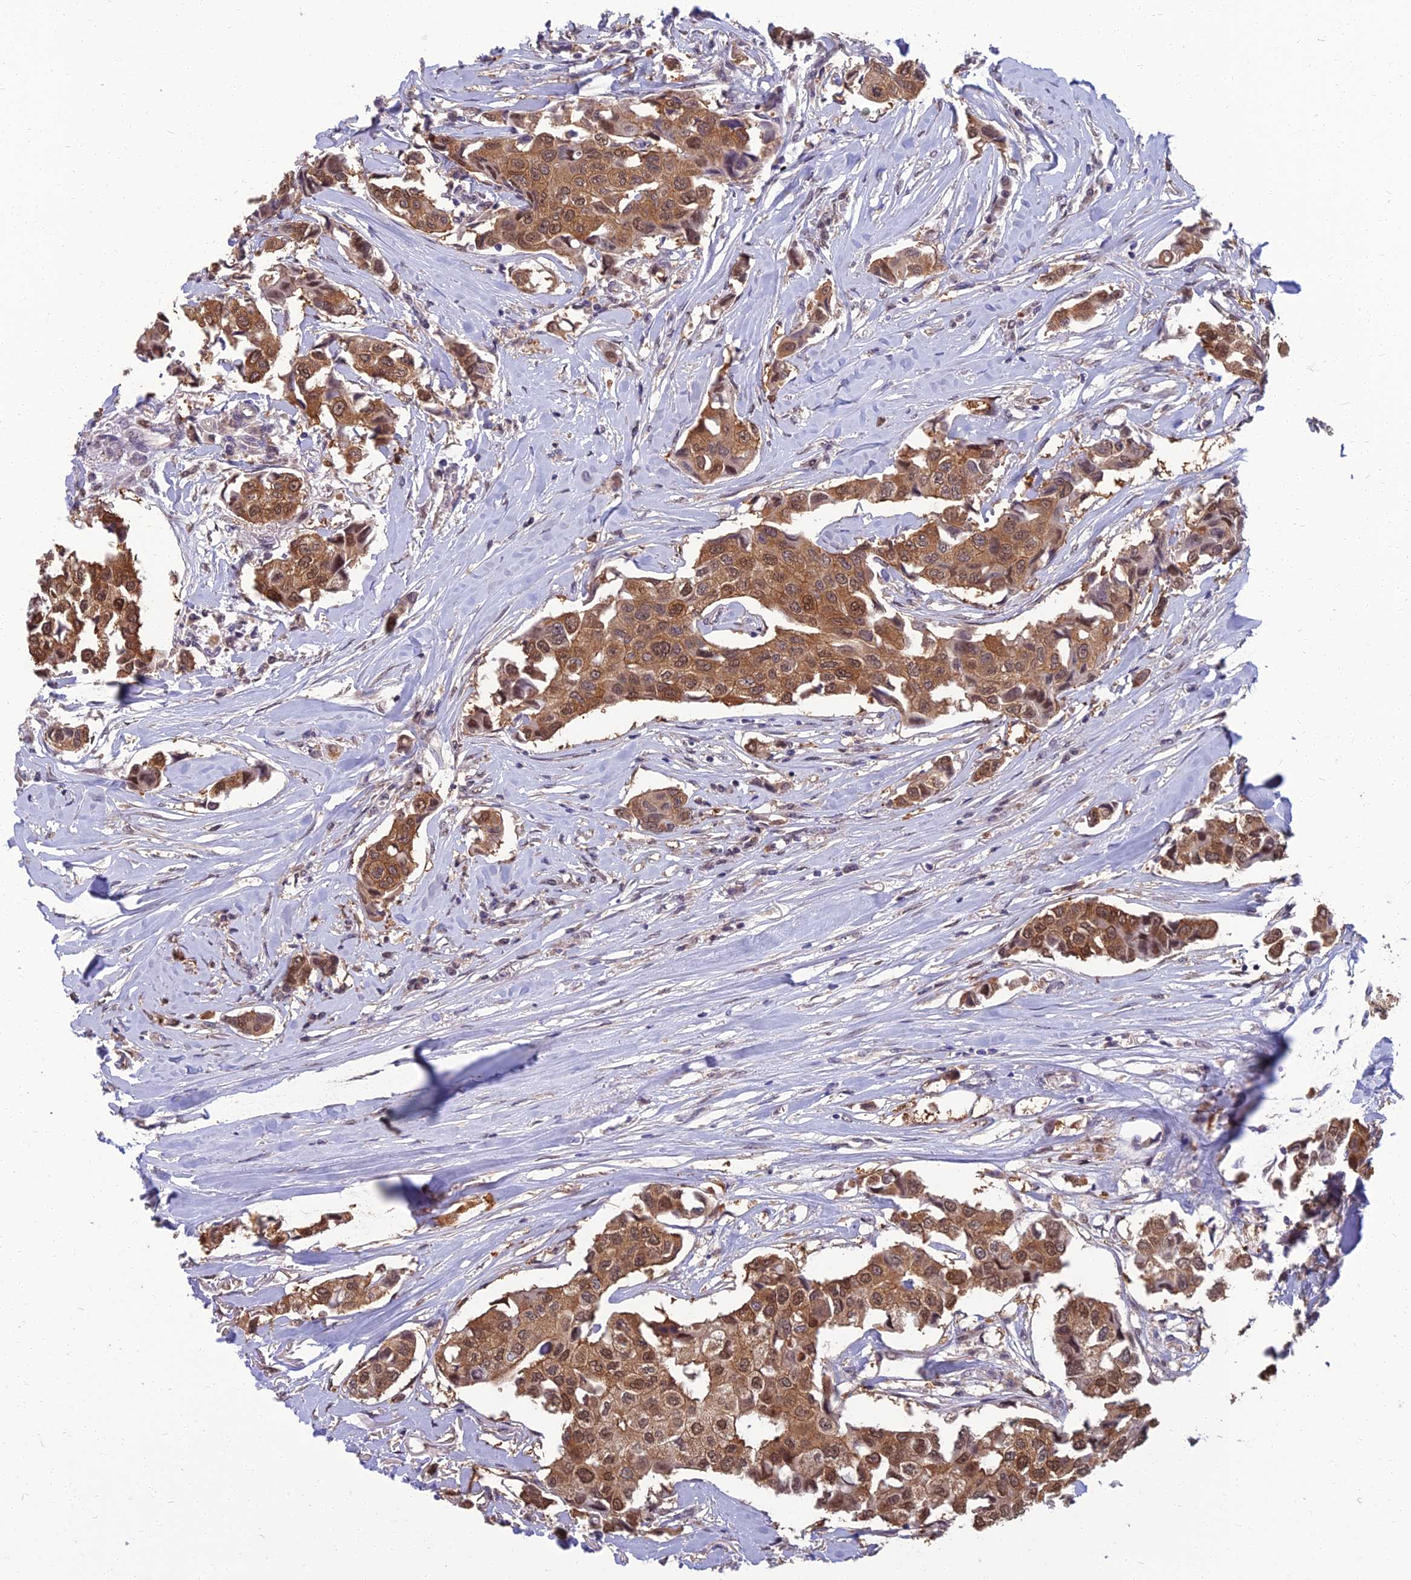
{"staining": {"intensity": "moderate", "quantity": ">75%", "location": "cytoplasmic/membranous,nuclear"}, "tissue": "breast cancer", "cell_type": "Tumor cells", "image_type": "cancer", "snomed": [{"axis": "morphology", "description": "Duct carcinoma"}, {"axis": "topography", "description": "Breast"}], "caption": "Protein expression analysis of breast cancer displays moderate cytoplasmic/membranous and nuclear positivity in about >75% of tumor cells.", "gene": "NR4A3", "patient": {"sex": "female", "age": 80}}